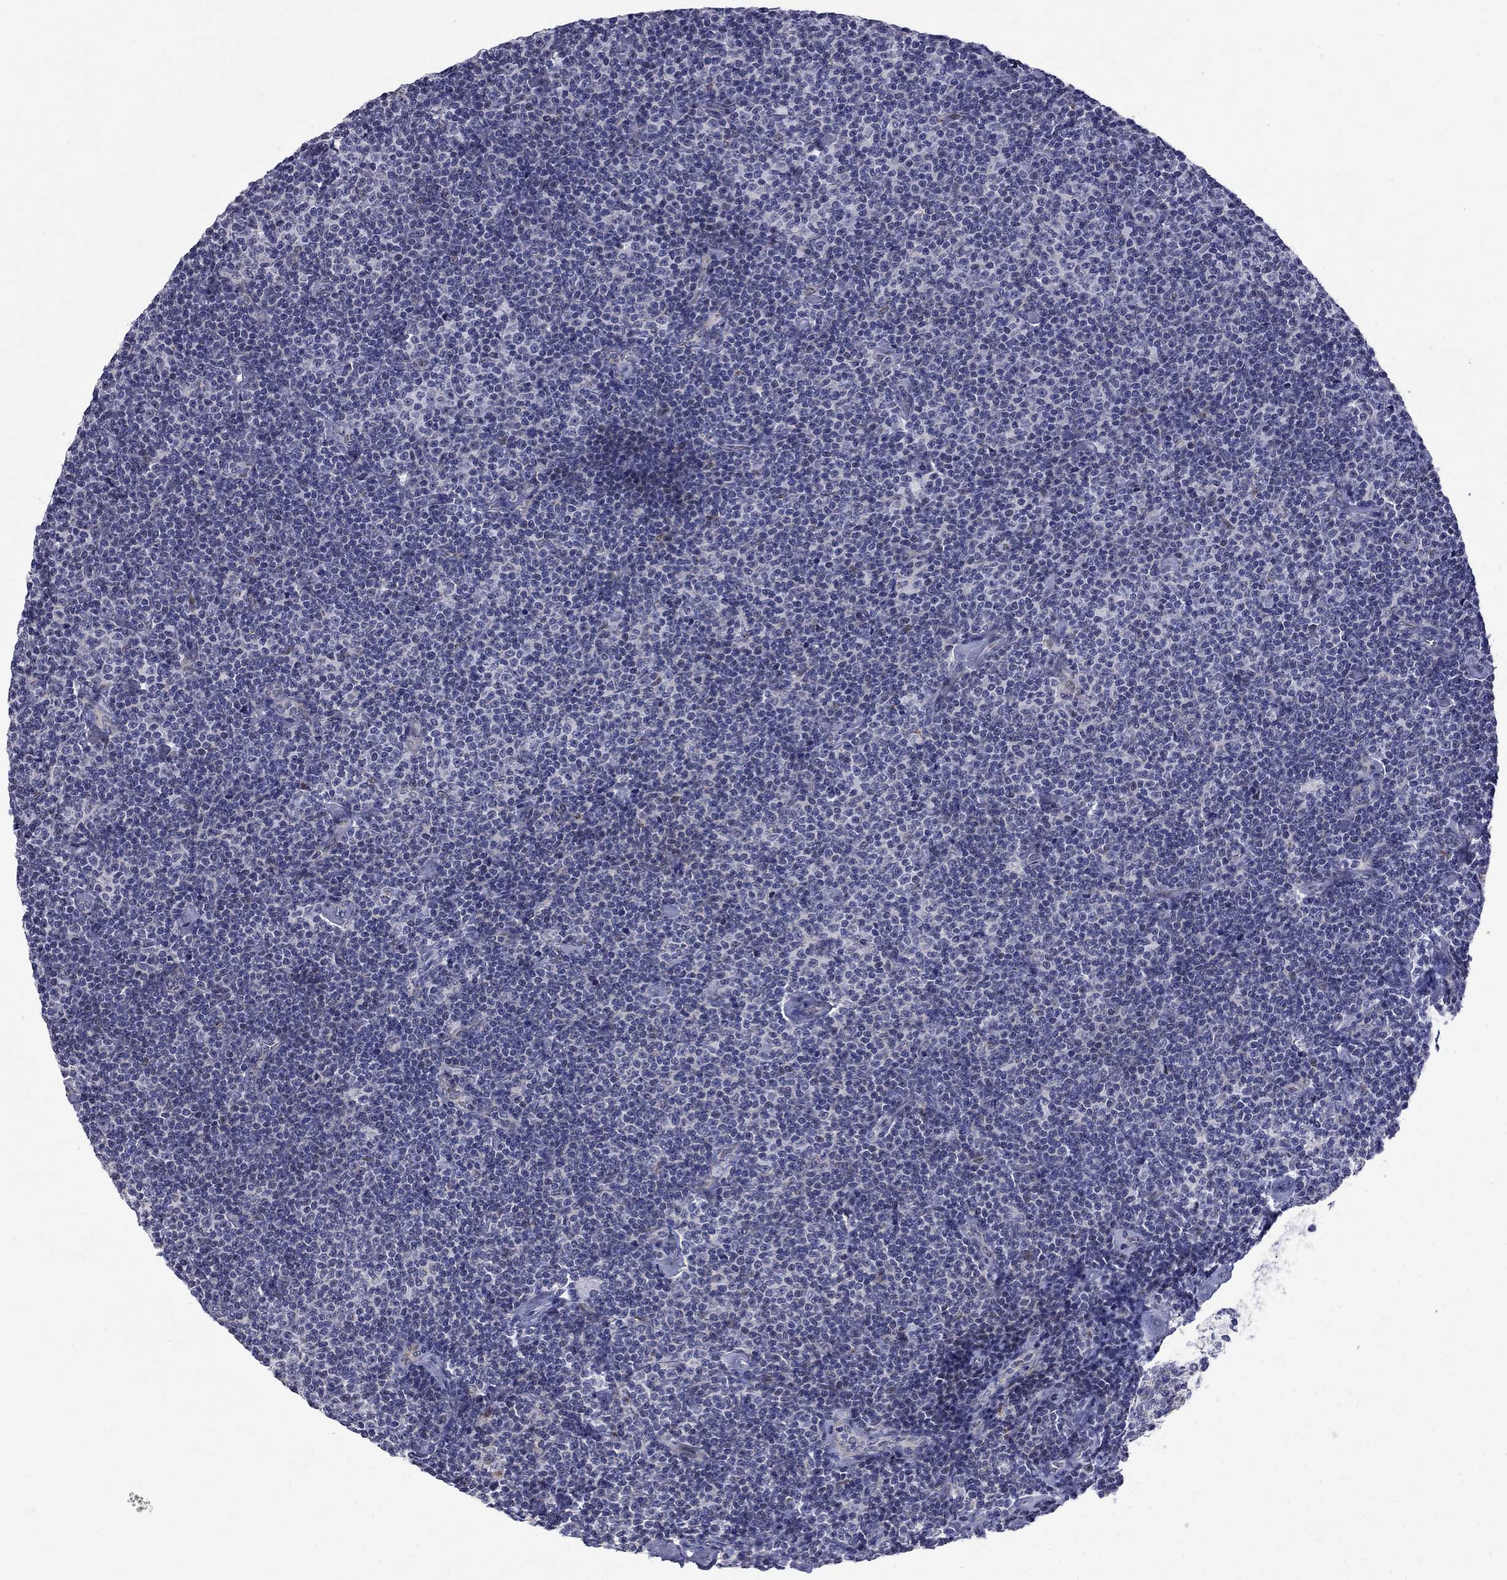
{"staining": {"intensity": "negative", "quantity": "none", "location": "none"}, "tissue": "lymphoma", "cell_type": "Tumor cells", "image_type": "cancer", "snomed": [{"axis": "morphology", "description": "Malignant lymphoma, non-Hodgkin's type, Low grade"}, {"axis": "topography", "description": "Lymph node"}], "caption": "A micrograph of human lymphoma is negative for staining in tumor cells.", "gene": "HTR4", "patient": {"sex": "male", "age": 81}}